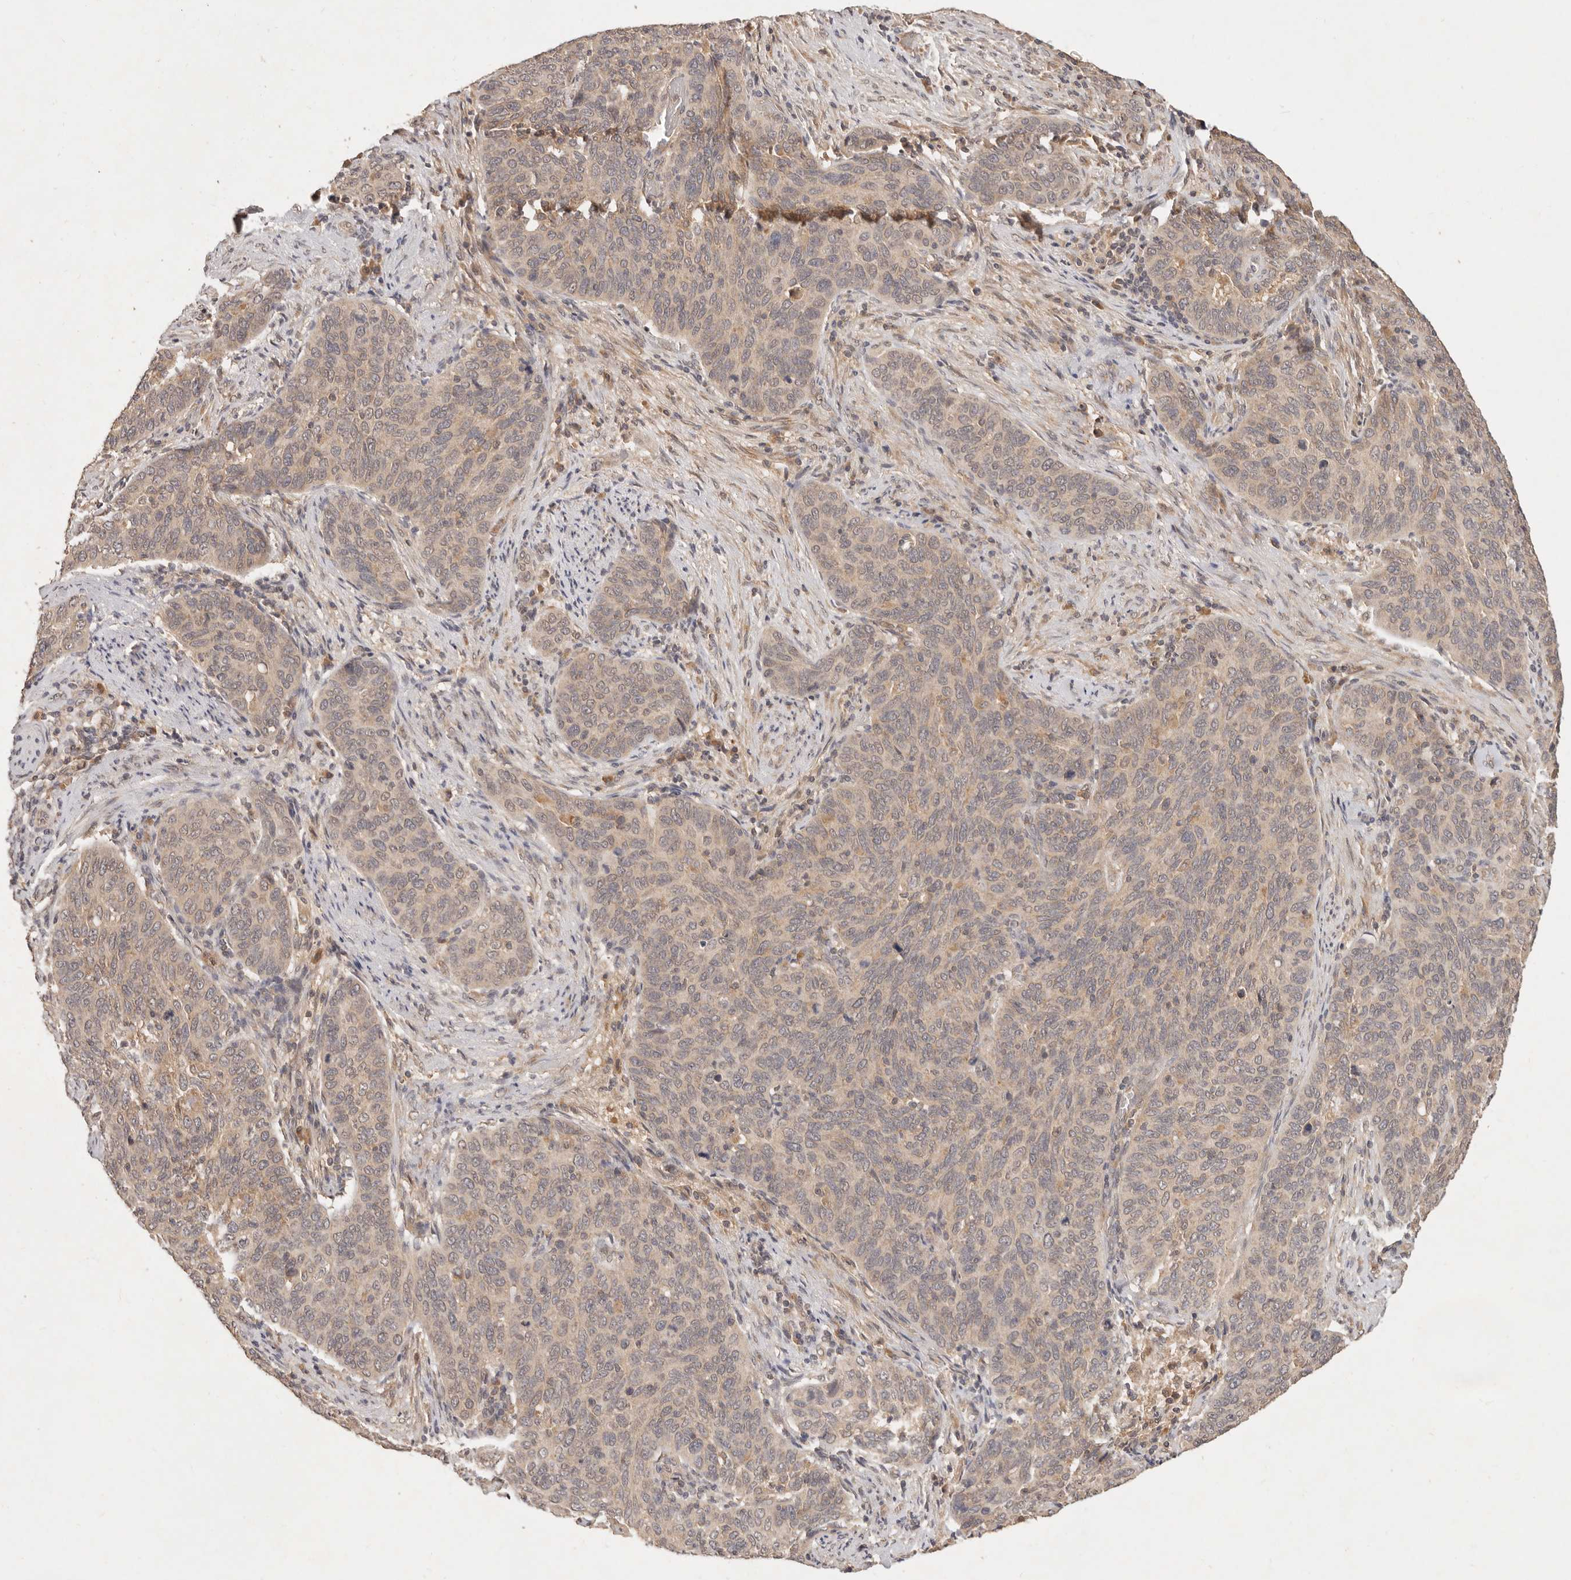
{"staining": {"intensity": "weak", "quantity": "25%-75%", "location": "cytoplasmic/membranous"}, "tissue": "cervical cancer", "cell_type": "Tumor cells", "image_type": "cancer", "snomed": [{"axis": "morphology", "description": "Squamous cell carcinoma, NOS"}, {"axis": "topography", "description": "Cervix"}], "caption": "Cervical cancer (squamous cell carcinoma) was stained to show a protein in brown. There is low levels of weak cytoplasmic/membranous positivity in about 25%-75% of tumor cells.", "gene": "FREM2", "patient": {"sex": "female", "age": 60}}